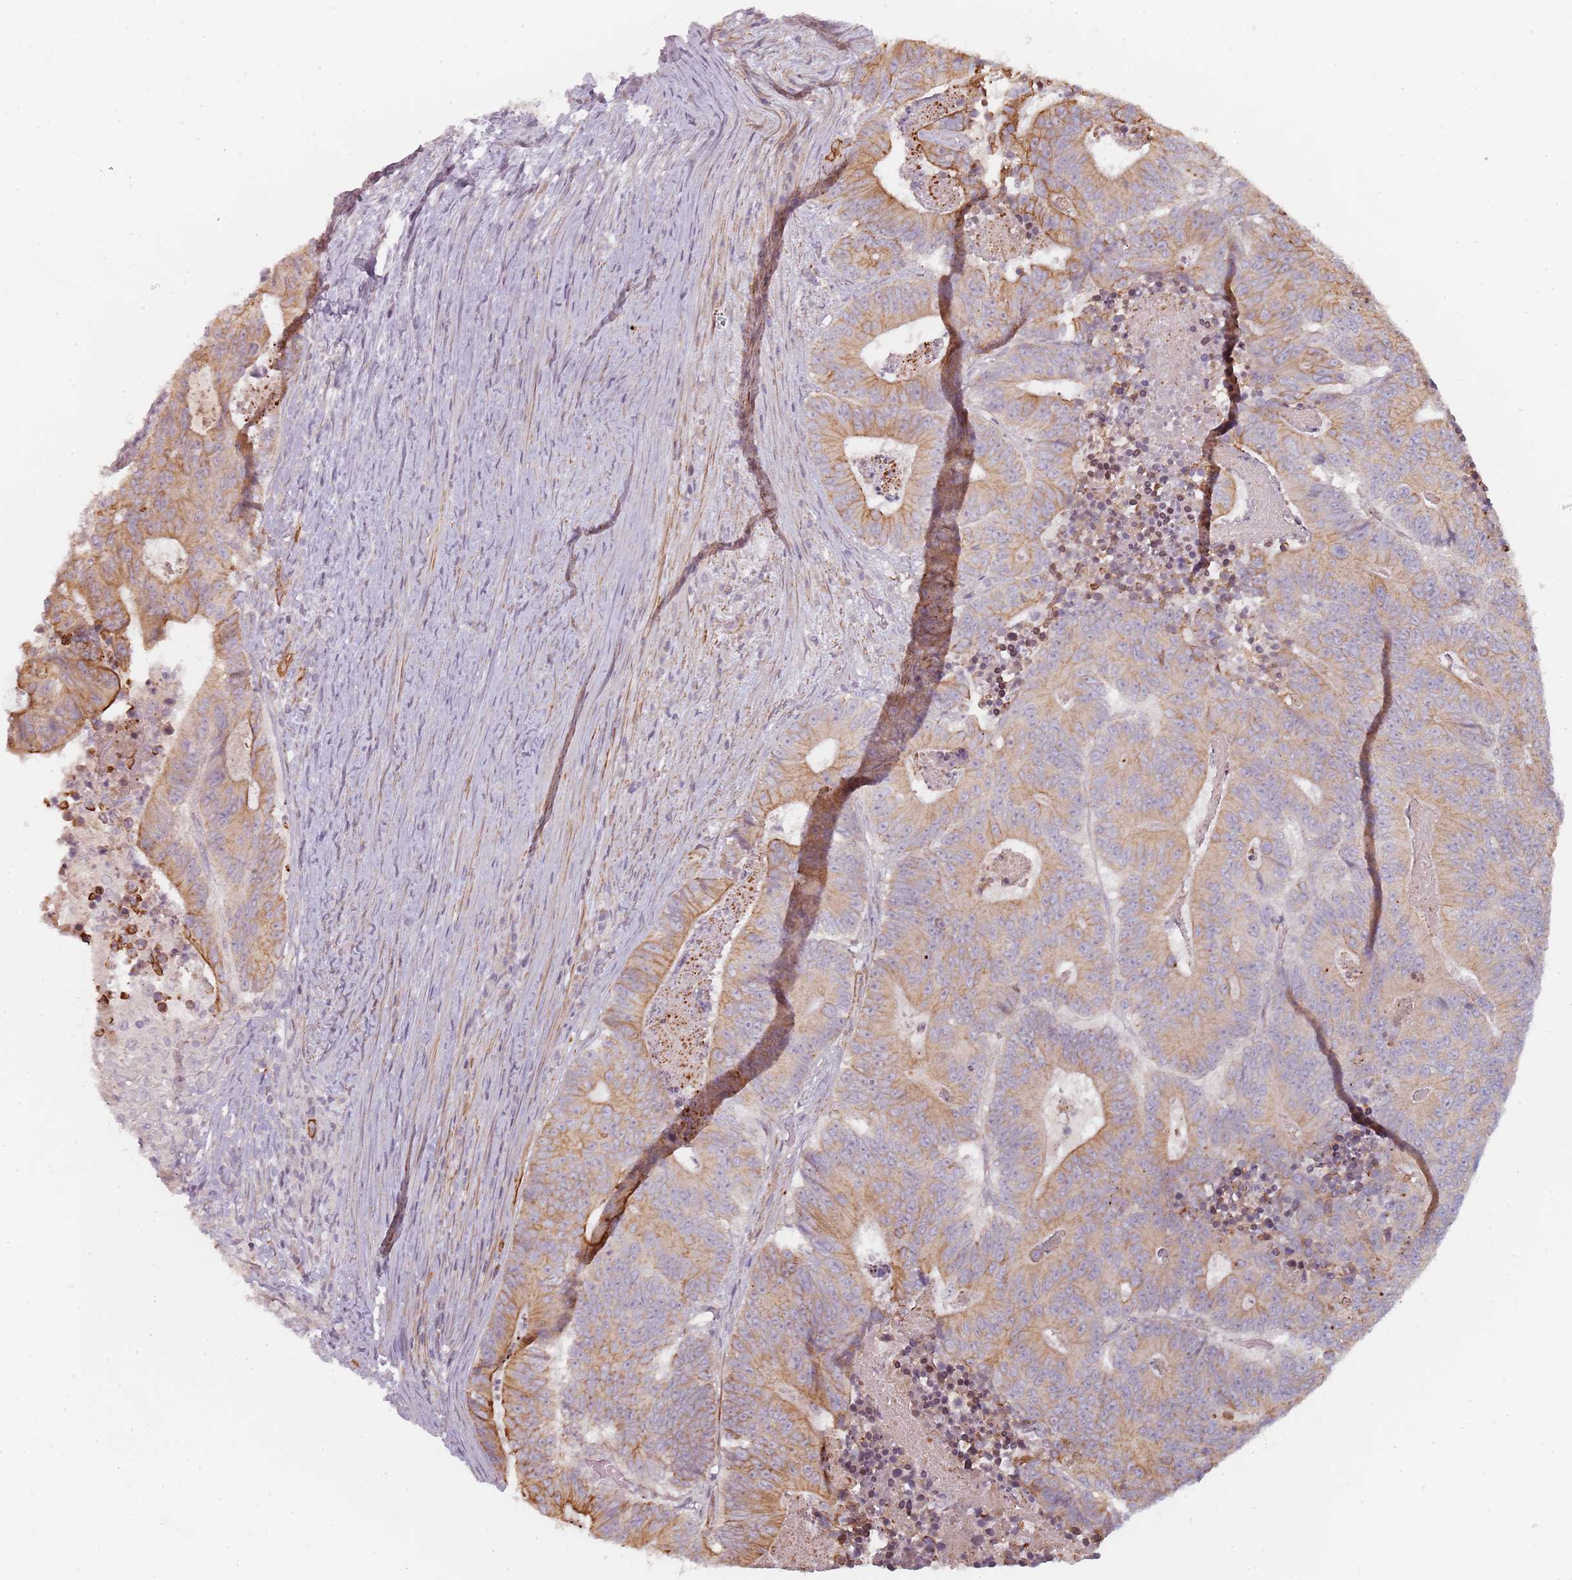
{"staining": {"intensity": "moderate", "quantity": ">75%", "location": "cytoplasmic/membranous"}, "tissue": "colorectal cancer", "cell_type": "Tumor cells", "image_type": "cancer", "snomed": [{"axis": "morphology", "description": "Adenocarcinoma, NOS"}, {"axis": "topography", "description": "Colon"}], "caption": "Protein analysis of colorectal adenocarcinoma tissue displays moderate cytoplasmic/membranous positivity in approximately >75% of tumor cells.", "gene": "RPS6KA2", "patient": {"sex": "male", "age": 83}}